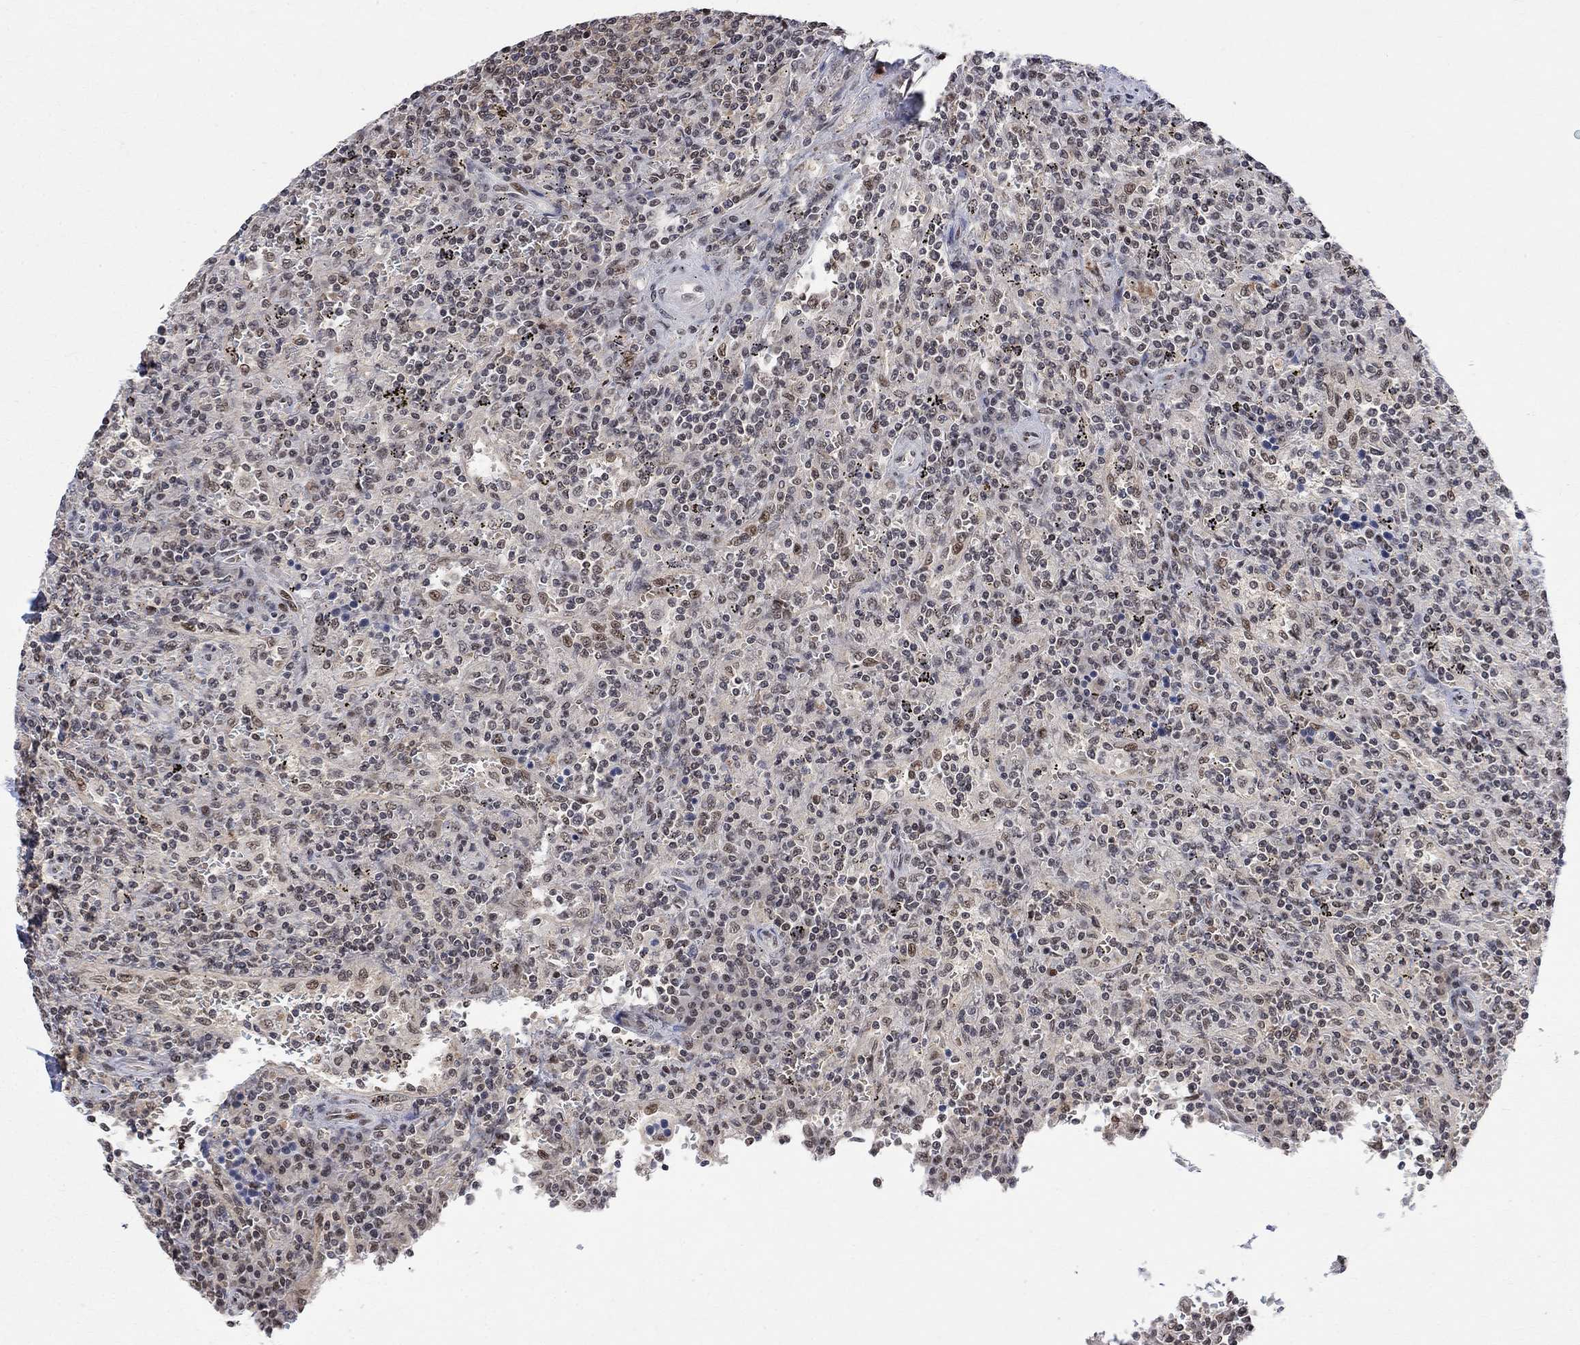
{"staining": {"intensity": "negative", "quantity": "none", "location": "none"}, "tissue": "lymphoma", "cell_type": "Tumor cells", "image_type": "cancer", "snomed": [{"axis": "morphology", "description": "Malignant lymphoma, non-Hodgkin's type, Low grade"}, {"axis": "topography", "description": "Spleen"}], "caption": "Immunohistochemistry (IHC) photomicrograph of neoplastic tissue: human low-grade malignant lymphoma, non-Hodgkin's type stained with DAB (3,3'-diaminobenzidine) displays no significant protein staining in tumor cells.", "gene": "E4F1", "patient": {"sex": "male", "age": 62}}